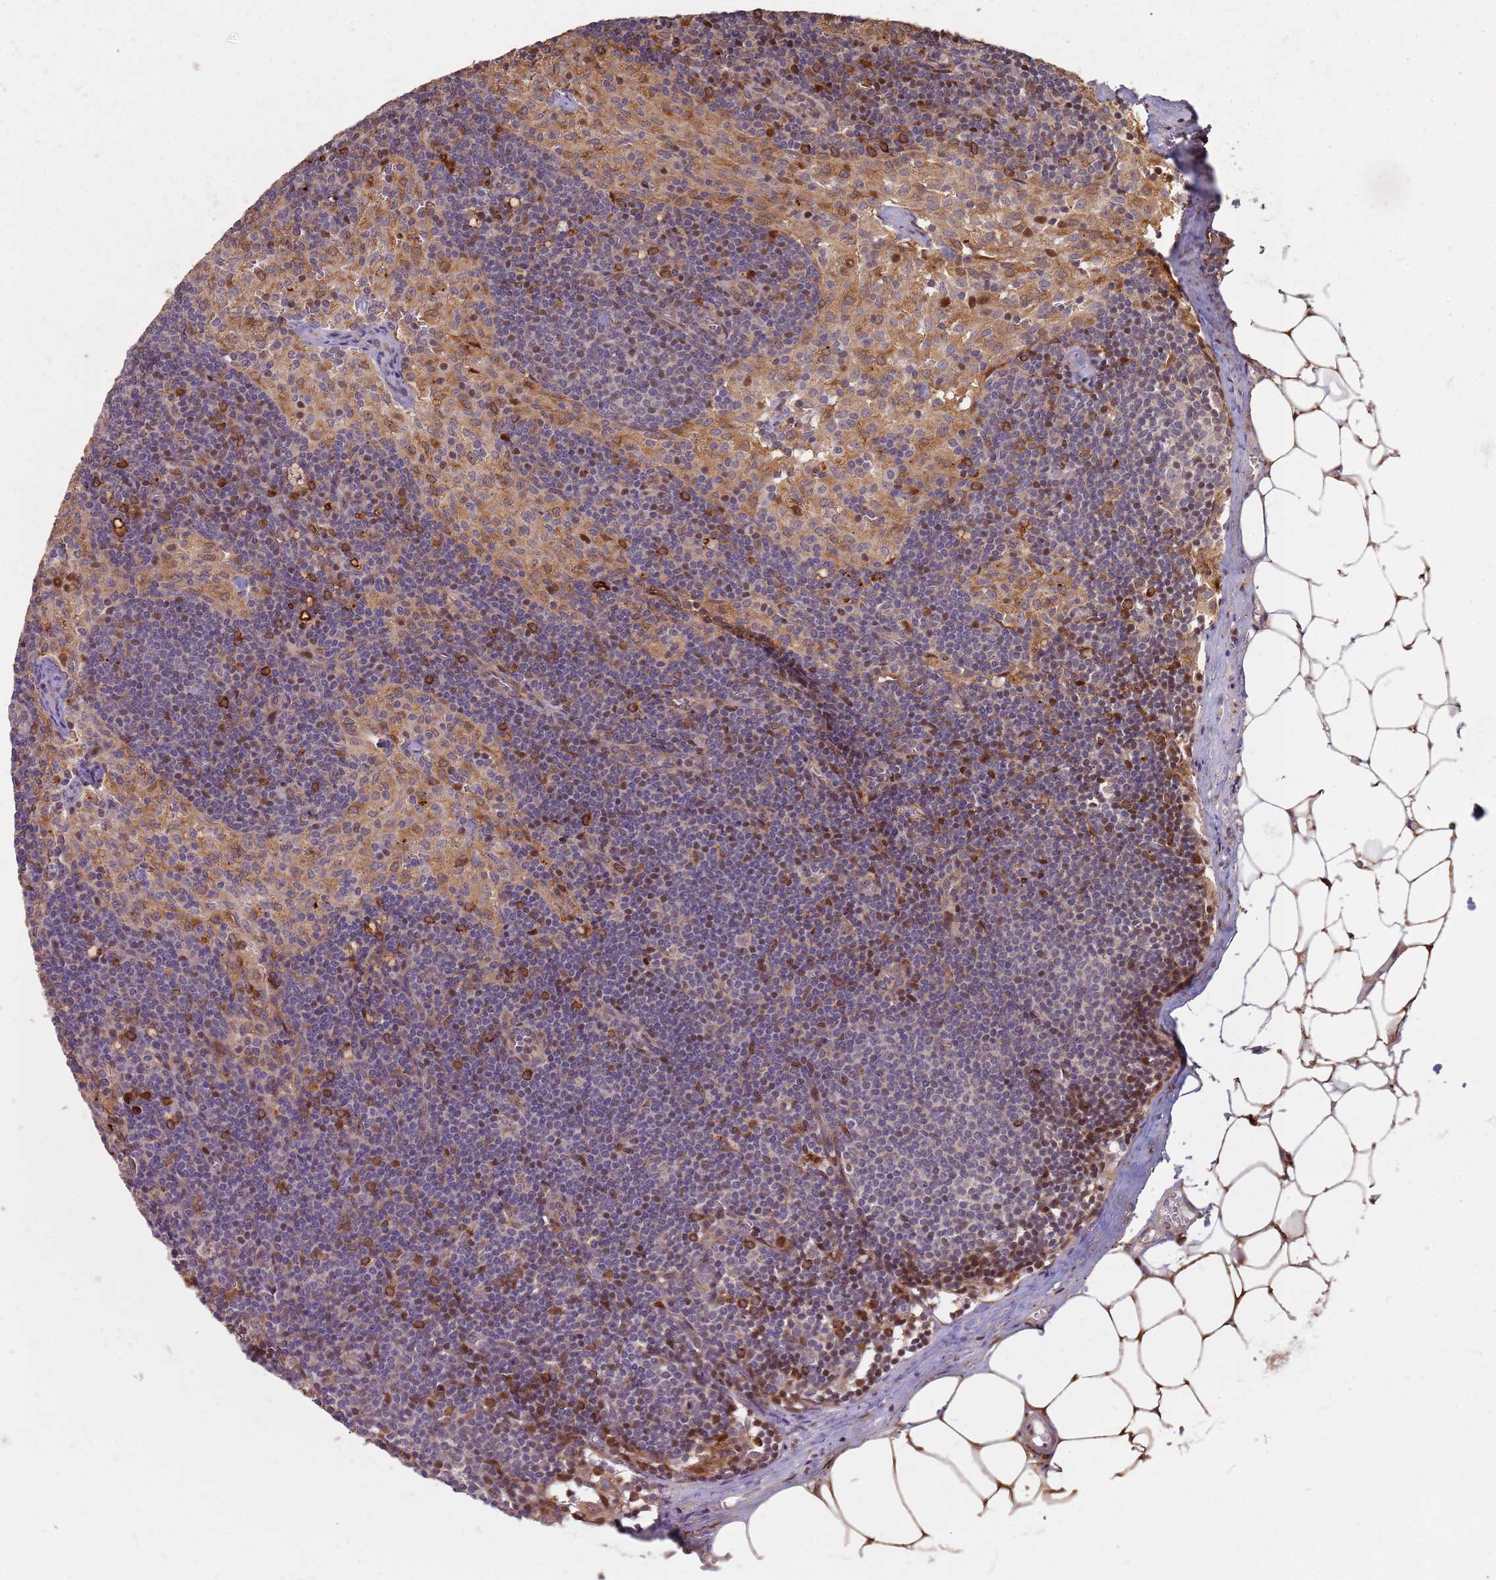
{"staining": {"intensity": "moderate", "quantity": "<25%", "location": "cytoplasmic/membranous"}, "tissue": "lymph node", "cell_type": "Germinal center cells", "image_type": "normal", "snomed": [{"axis": "morphology", "description": "Normal tissue, NOS"}, {"axis": "topography", "description": "Lymph node"}], "caption": "IHC staining of normal lymph node, which shows low levels of moderate cytoplasmic/membranous staining in approximately <25% of germinal center cells indicating moderate cytoplasmic/membranous protein positivity. The staining was performed using DAB (brown) for protein detection and nuclei were counterstained in hematoxylin (blue).", "gene": "MPEG1", "patient": {"sex": "female", "age": 42}}